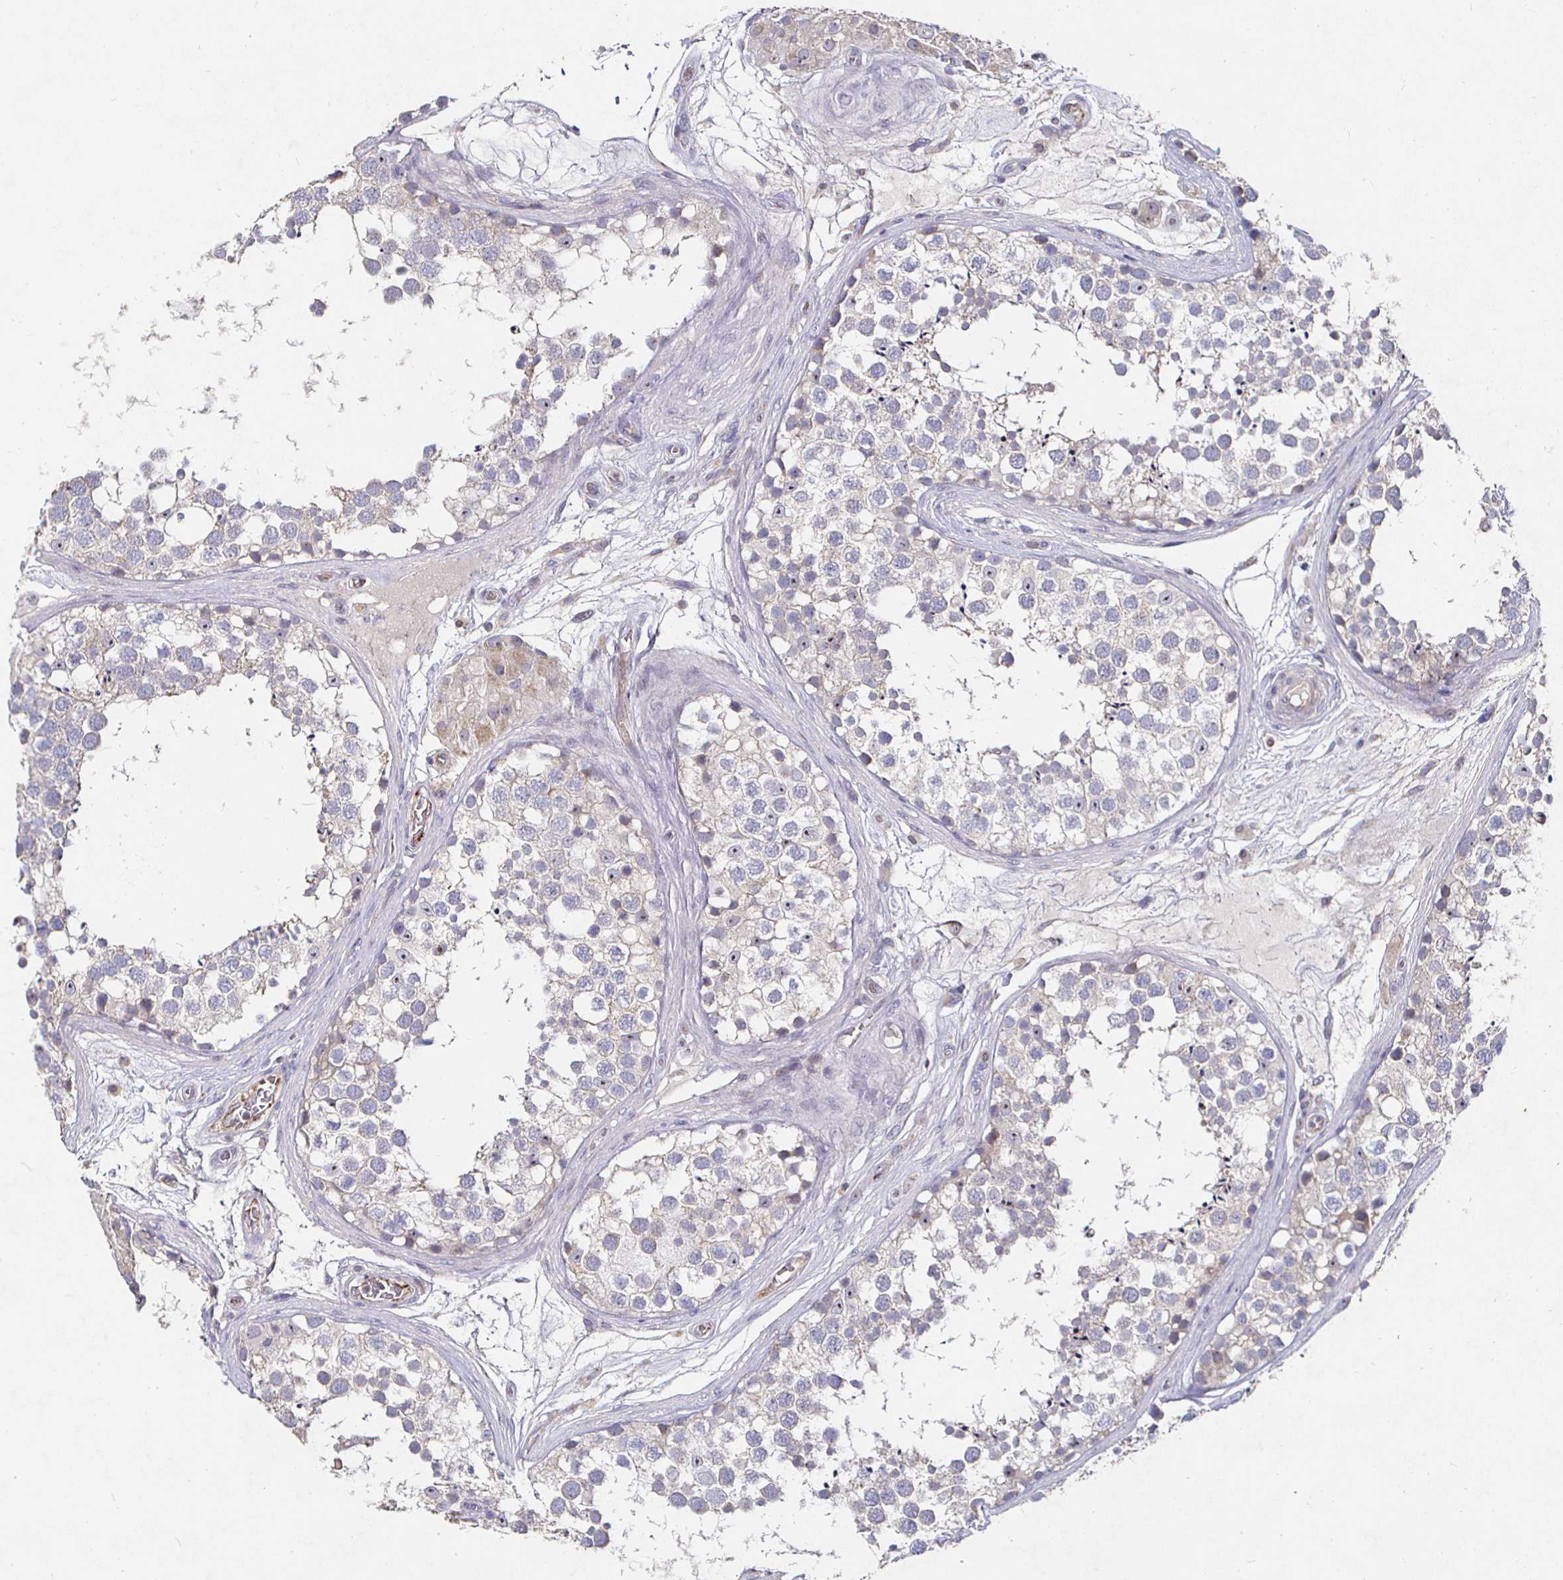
{"staining": {"intensity": "negative", "quantity": "none", "location": "none"}, "tissue": "testis", "cell_type": "Cells in seminiferous ducts", "image_type": "normal", "snomed": [{"axis": "morphology", "description": "Normal tissue, NOS"}, {"axis": "morphology", "description": "Seminoma, NOS"}, {"axis": "topography", "description": "Testis"}], "caption": "Cells in seminiferous ducts show no significant staining in unremarkable testis.", "gene": "NRSN1", "patient": {"sex": "male", "age": 65}}